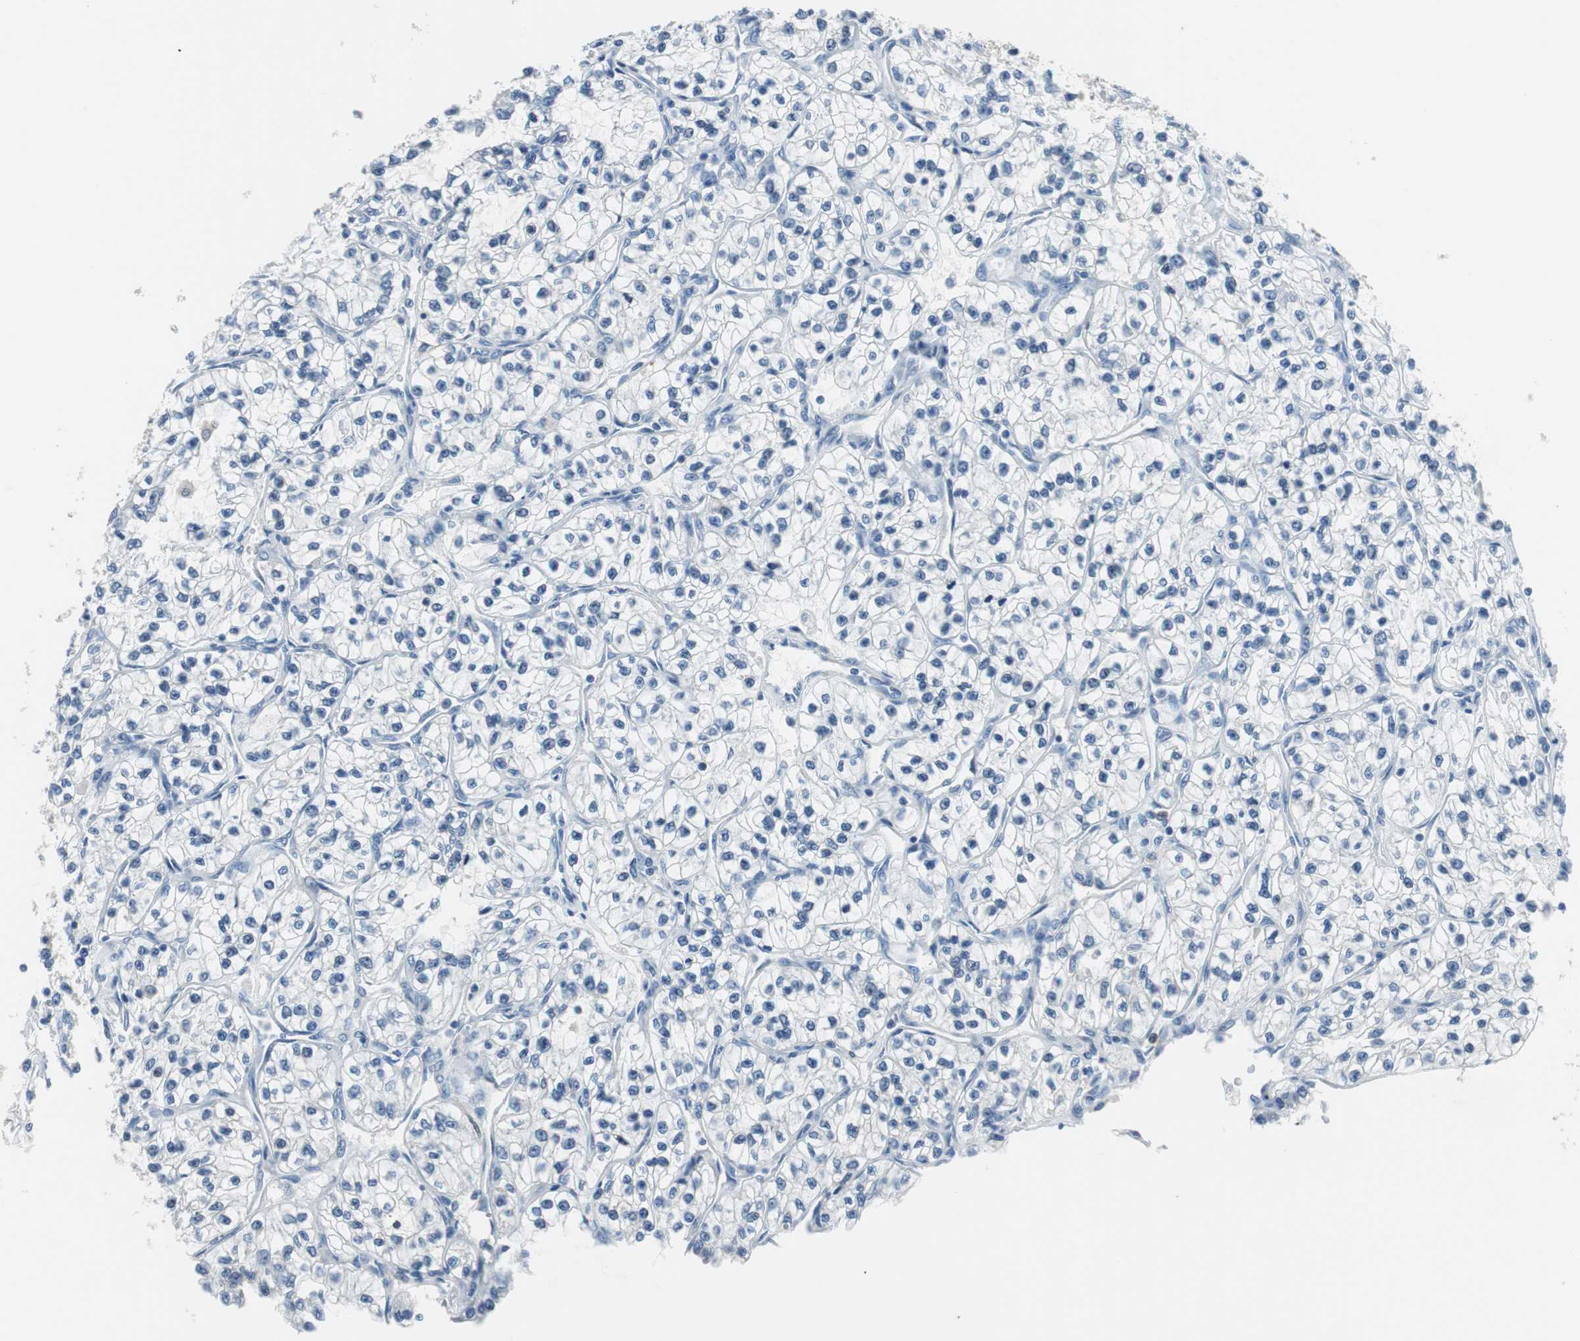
{"staining": {"intensity": "negative", "quantity": "none", "location": "none"}, "tissue": "renal cancer", "cell_type": "Tumor cells", "image_type": "cancer", "snomed": [{"axis": "morphology", "description": "Adenocarcinoma, NOS"}, {"axis": "topography", "description": "Kidney"}], "caption": "Tumor cells show no significant expression in renal cancer (adenocarcinoma).", "gene": "FBP1", "patient": {"sex": "female", "age": 57}}